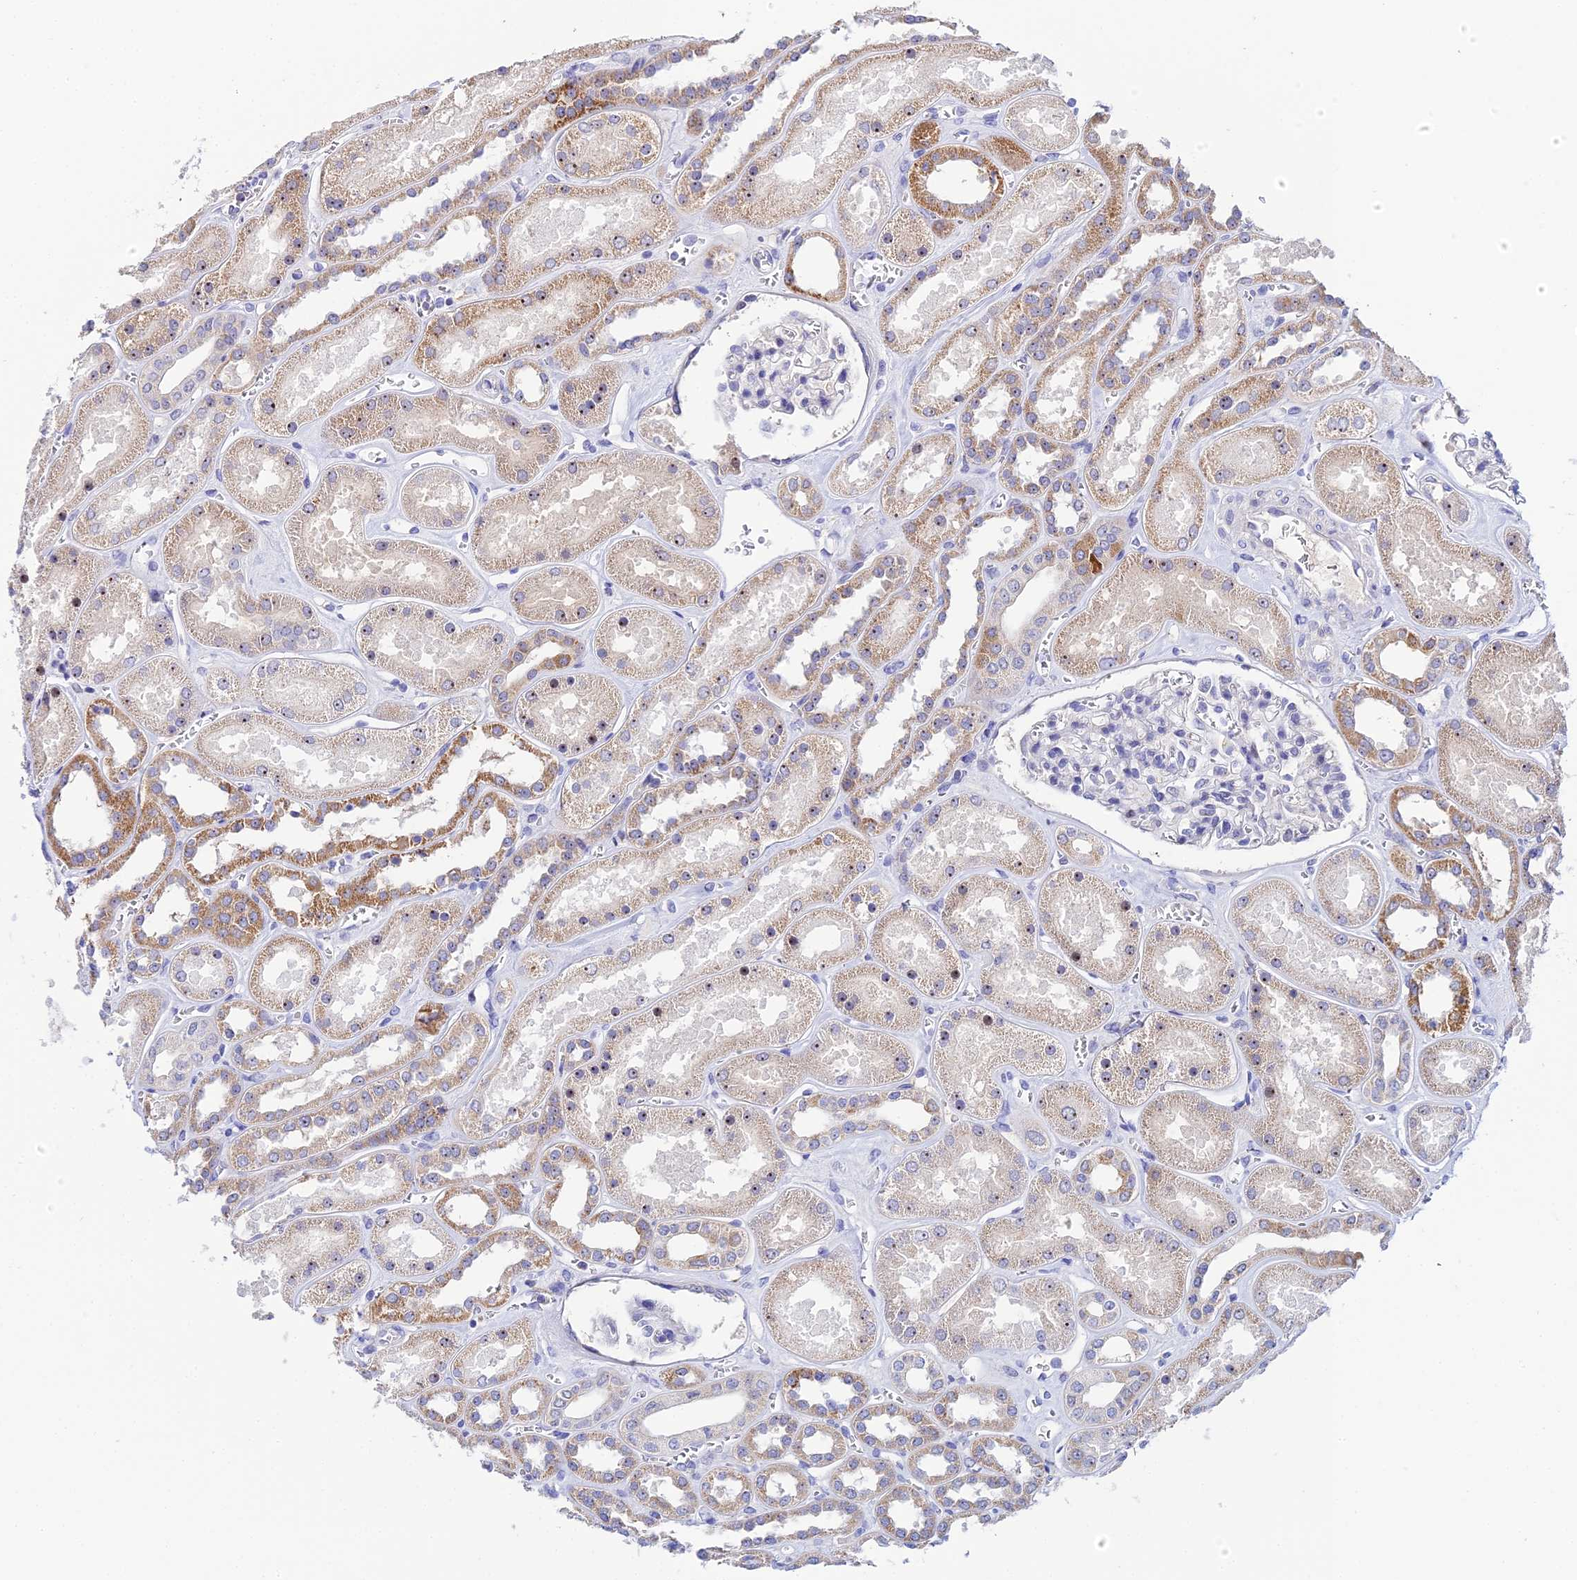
{"staining": {"intensity": "negative", "quantity": "none", "location": "none"}, "tissue": "kidney", "cell_type": "Cells in glomeruli", "image_type": "normal", "snomed": [{"axis": "morphology", "description": "Normal tissue, NOS"}, {"axis": "morphology", "description": "Adenocarcinoma, NOS"}, {"axis": "topography", "description": "Kidney"}], "caption": "IHC image of benign kidney: human kidney stained with DAB (3,3'-diaminobenzidine) shows no significant protein staining in cells in glomeruli.", "gene": "PLPP4", "patient": {"sex": "female", "age": 68}}